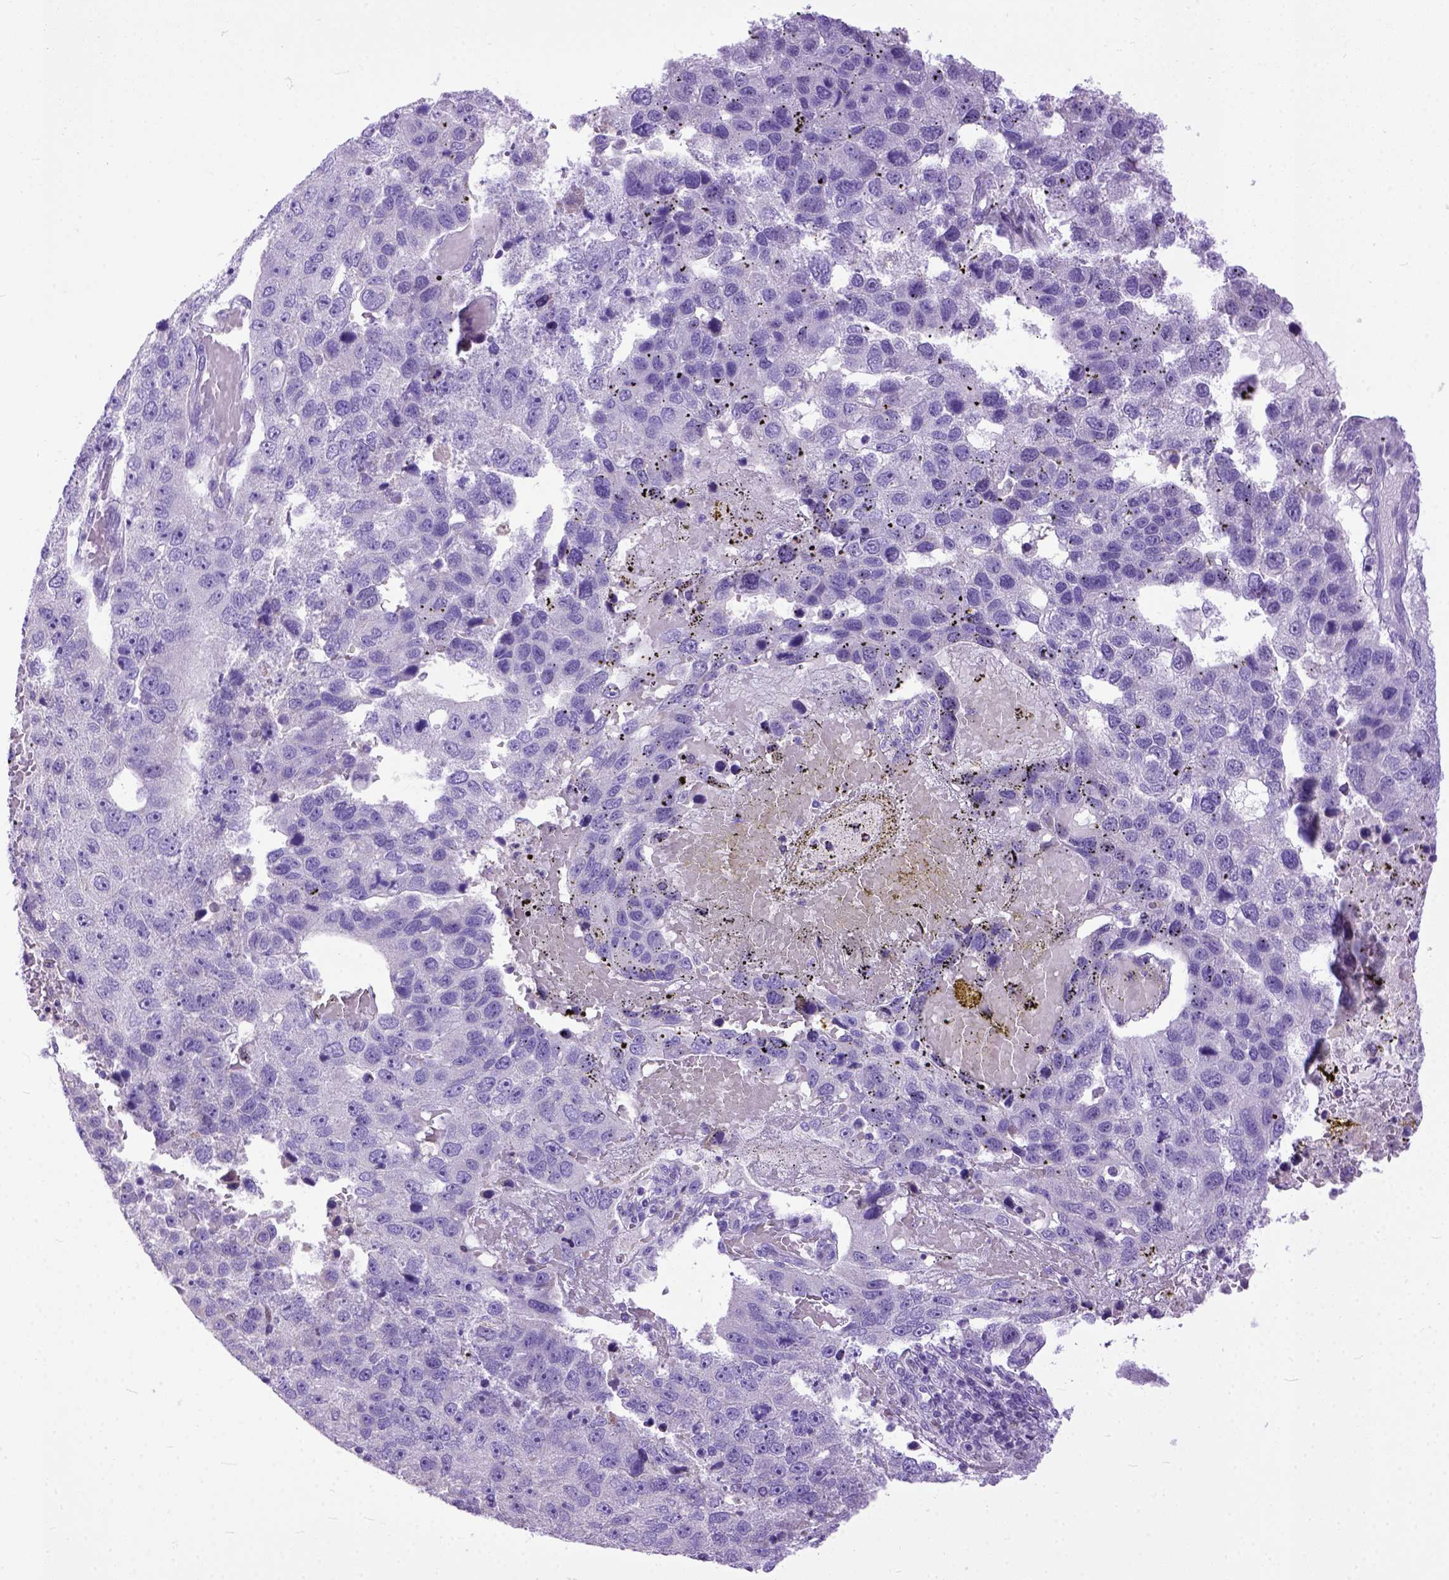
{"staining": {"intensity": "negative", "quantity": "none", "location": "none"}, "tissue": "pancreatic cancer", "cell_type": "Tumor cells", "image_type": "cancer", "snomed": [{"axis": "morphology", "description": "Adenocarcinoma, NOS"}, {"axis": "topography", "description": "Pancreas"}], "caption": "This is an immunohistochemistry (IHC) photomicrograph of pancreatic cancer (adenocarcinoma). There is no positivity in tumor cells.", "gene": "CRB1", "patient": {"sex": "female", "age": 61}}